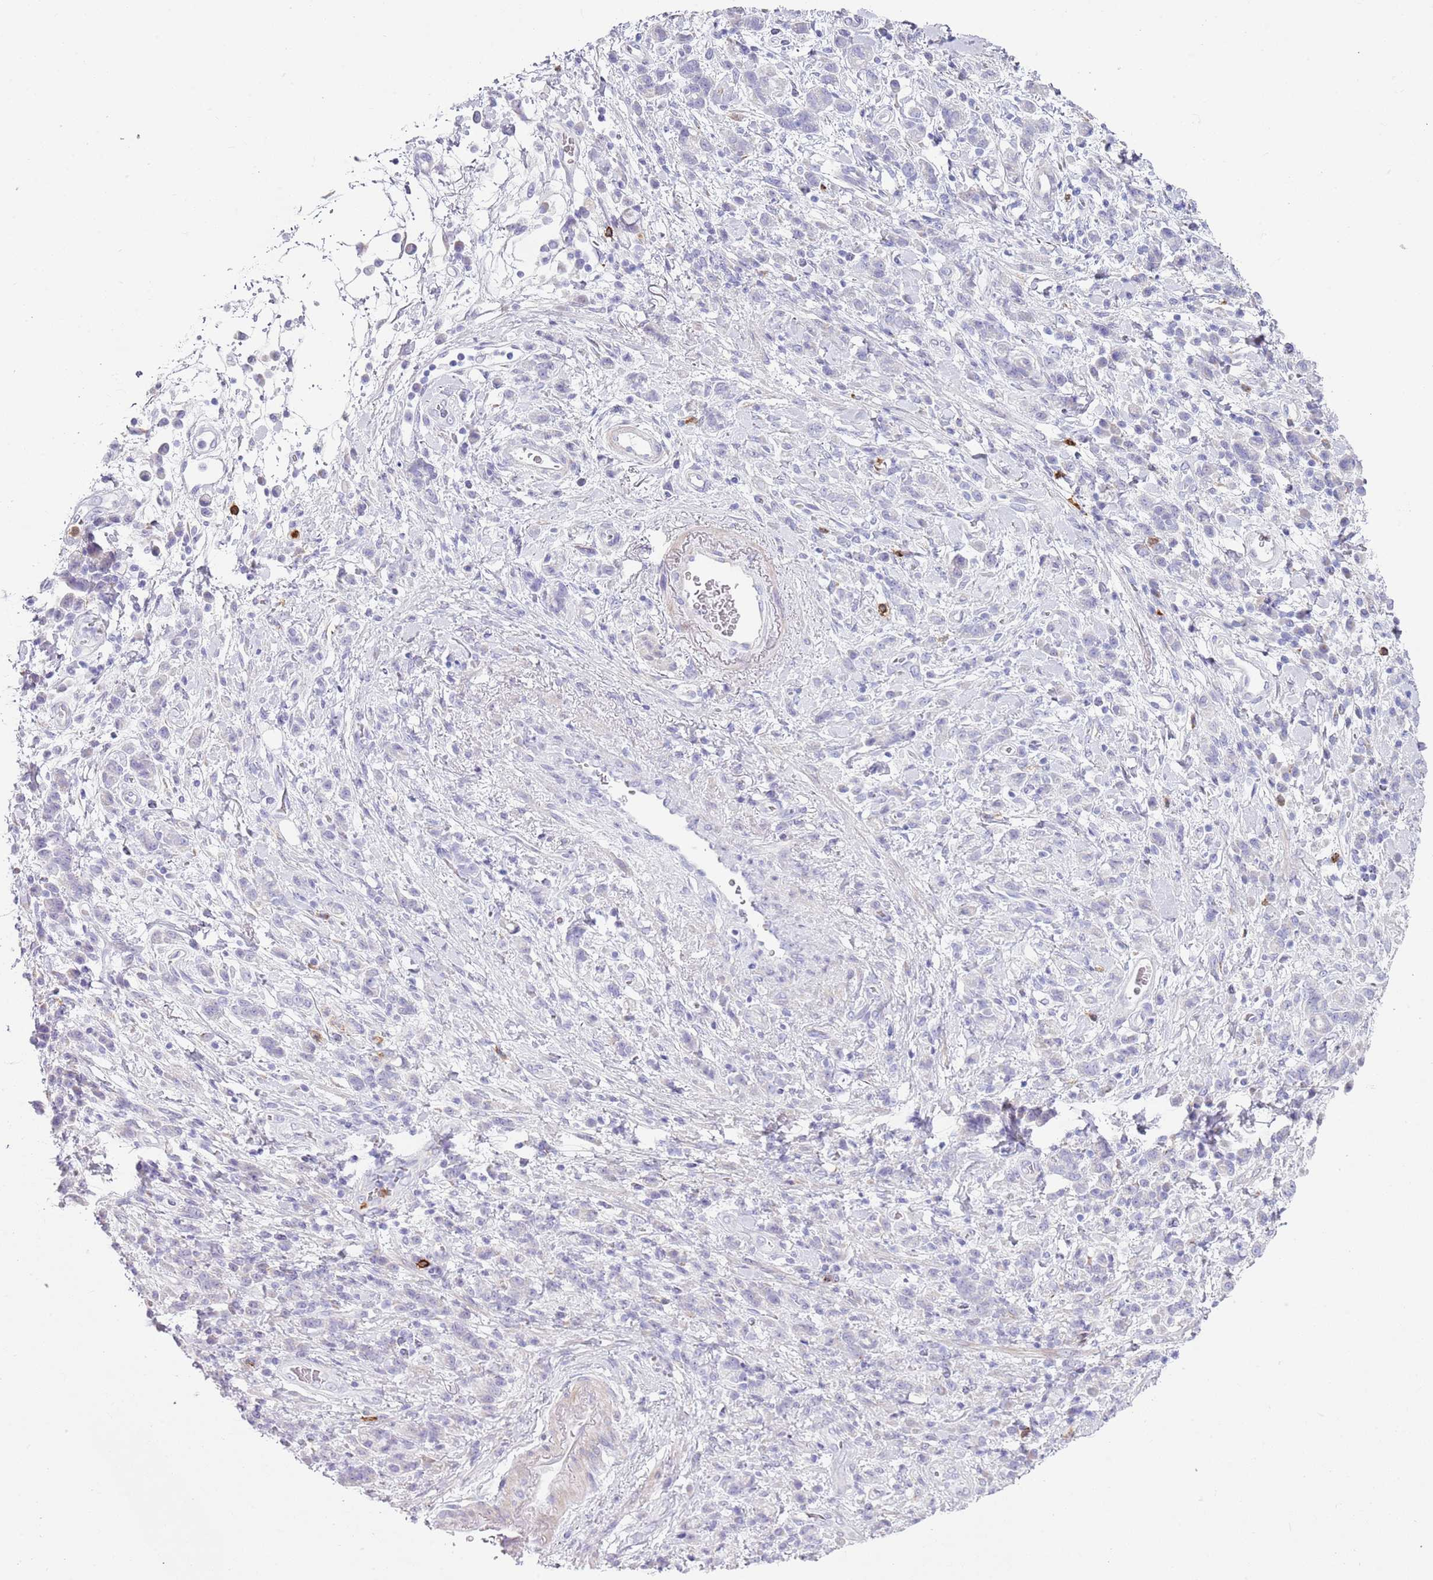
{"staining": {"intensity": "negative", "quantity": "none", "location": "none"}, "tissue": "stomach cancer", "cell_type": "Tumor cells", "image_type": "cancer", "snomed": [{"axis": "morphology", "description": "Adenocarcinoma, NOS"}, {"axis": "topography", "description": "Stomach"}], "caption": "The immunohistochemistry histopathology image has no significant positivity in tumor cells of stomach cancer (adenocarcinoma) tissue.", "gene": "CD177", "patient": {"sex": "male", "age": 77}}